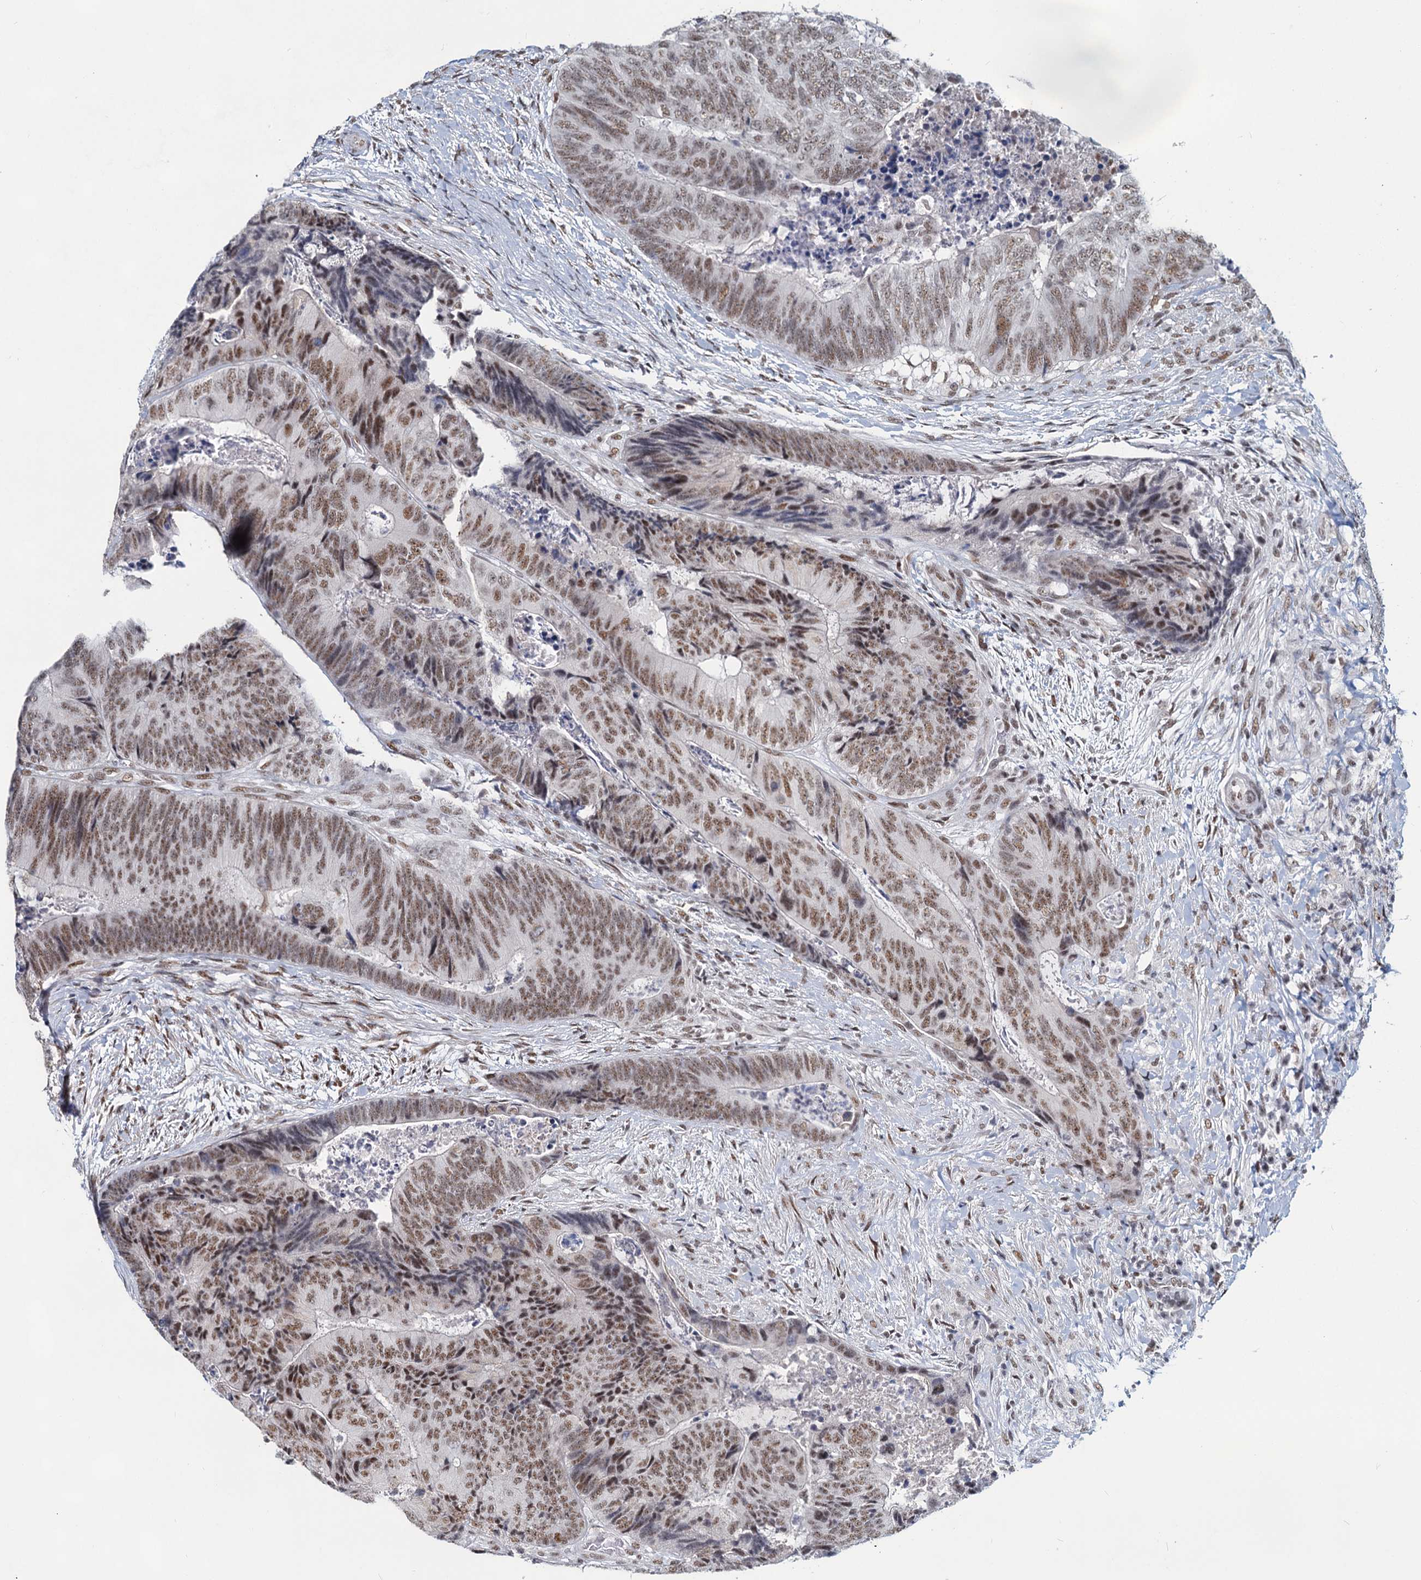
{"staining": {"intensity": "moderate", "quantity": ">75%", "location": "nuclear"}, "tissue": "colorectal cancer", "cell_type": "Tumor cells", "image_type": "cancer", "snomed": [{"axis": "morphology", "description": "Adenocarcinoma, NOS"}, {"axis": "topography", "description": "Colon"}], "caption": "Moderate nuclear protein expression is identified in approximately >75% of tumor cells in adenocarcinoma (colorectal).", "gene": "METTL14", "patient": {"sex": "female", "age": 67}}